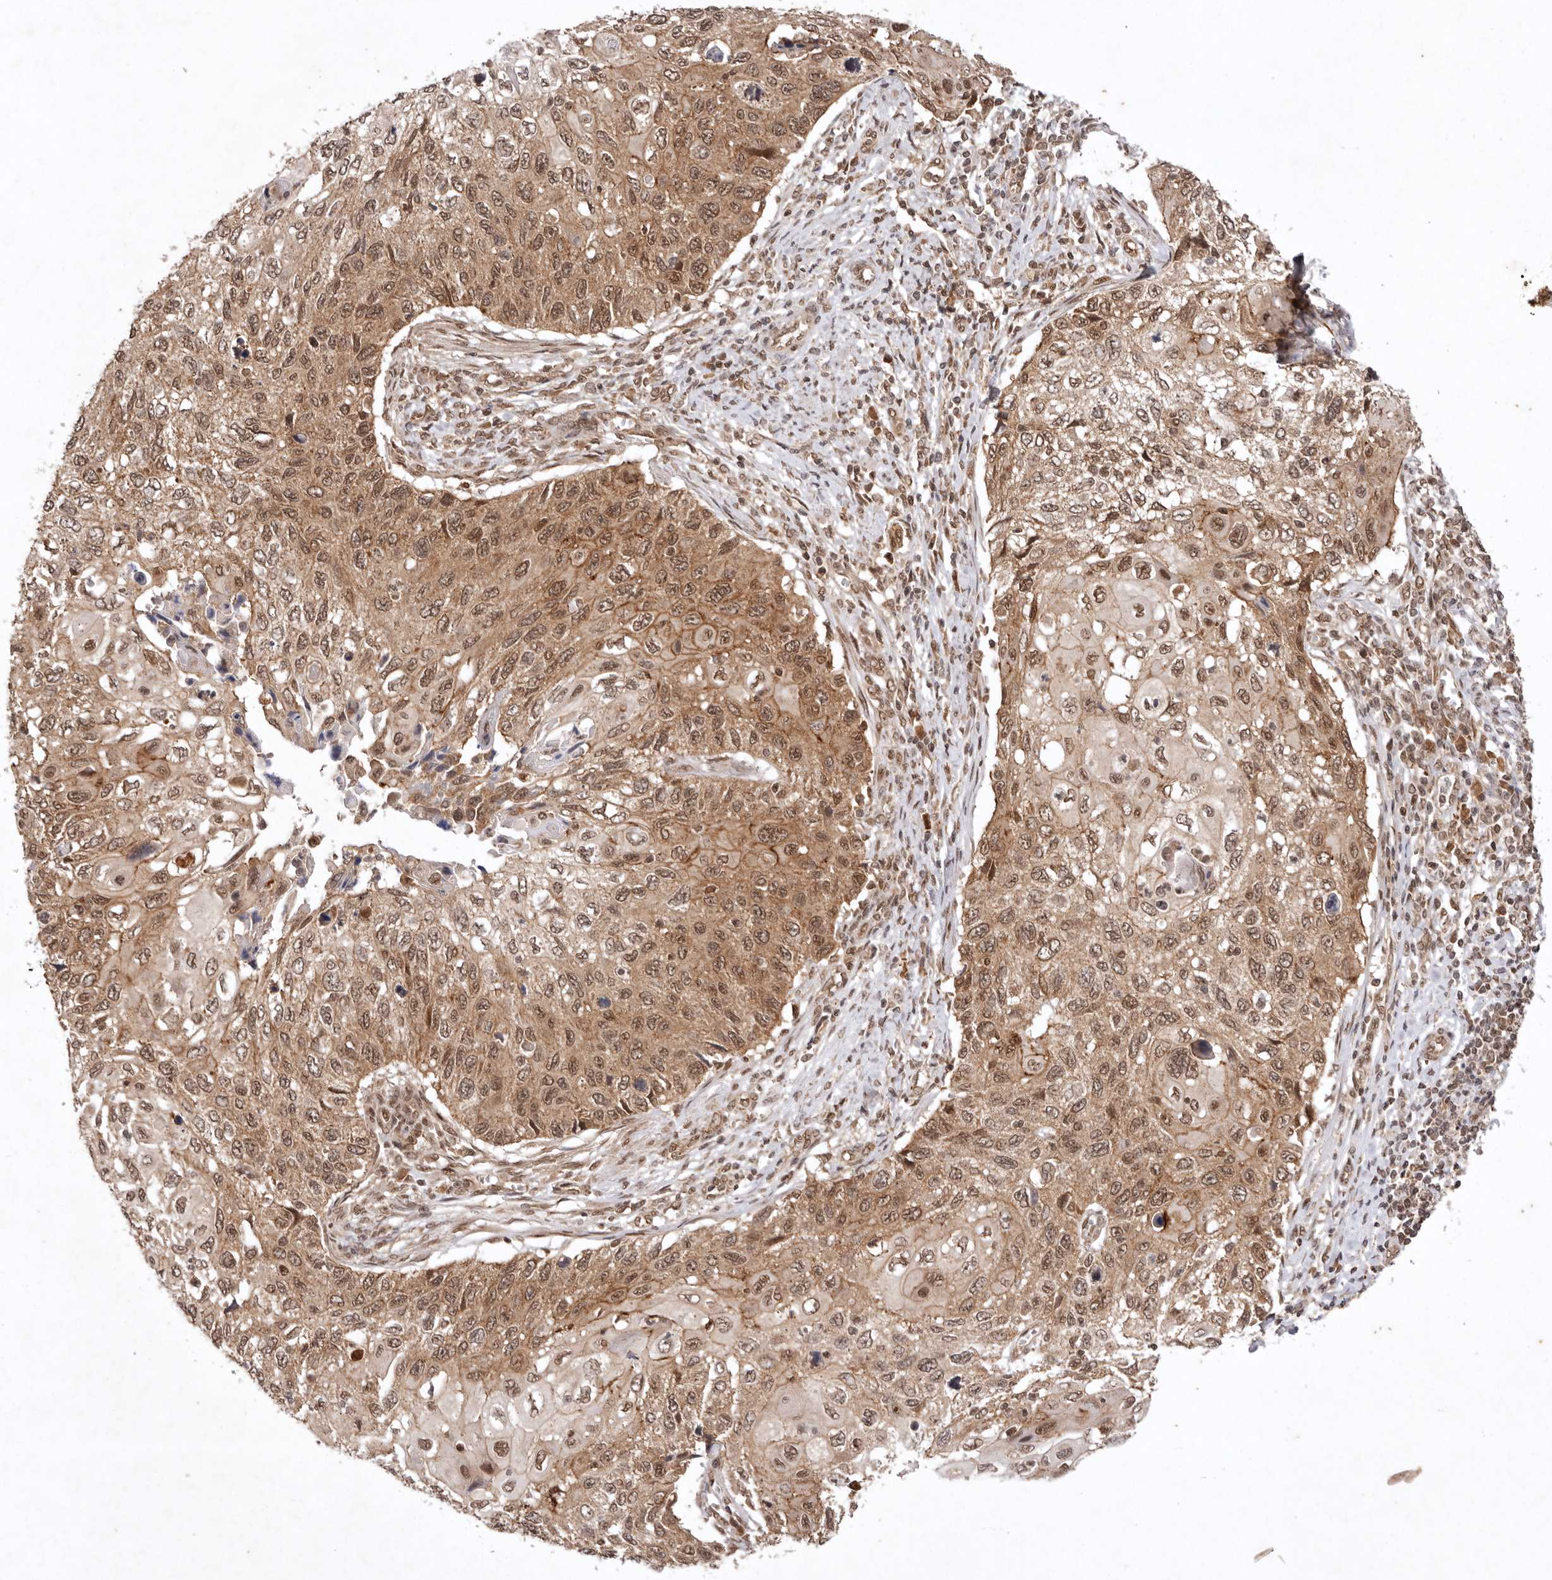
{"staining": {"intensity": "moderate", "quantity": ">75%", "location": "cytoplasmic/membranous,nuclear"}, "tissue": "cervical cancer", "cell_type": "Tumor cells", "image_type": "cancer", "snomed": [{"axis": "morphology", "description": "Squamous cell carcinoma, NOS"}, {"axis": "topography", "description": "Cervix"}], "caption": "This is a histology image of immunohistochemistry staining of squamous cell carcinoma (cervical), which shows moderate expression in the cytoplasmic/membranous and nuclear of tumor cells.", "gene": "TARS2", "patient": {"sex": "female", "age": 70}}